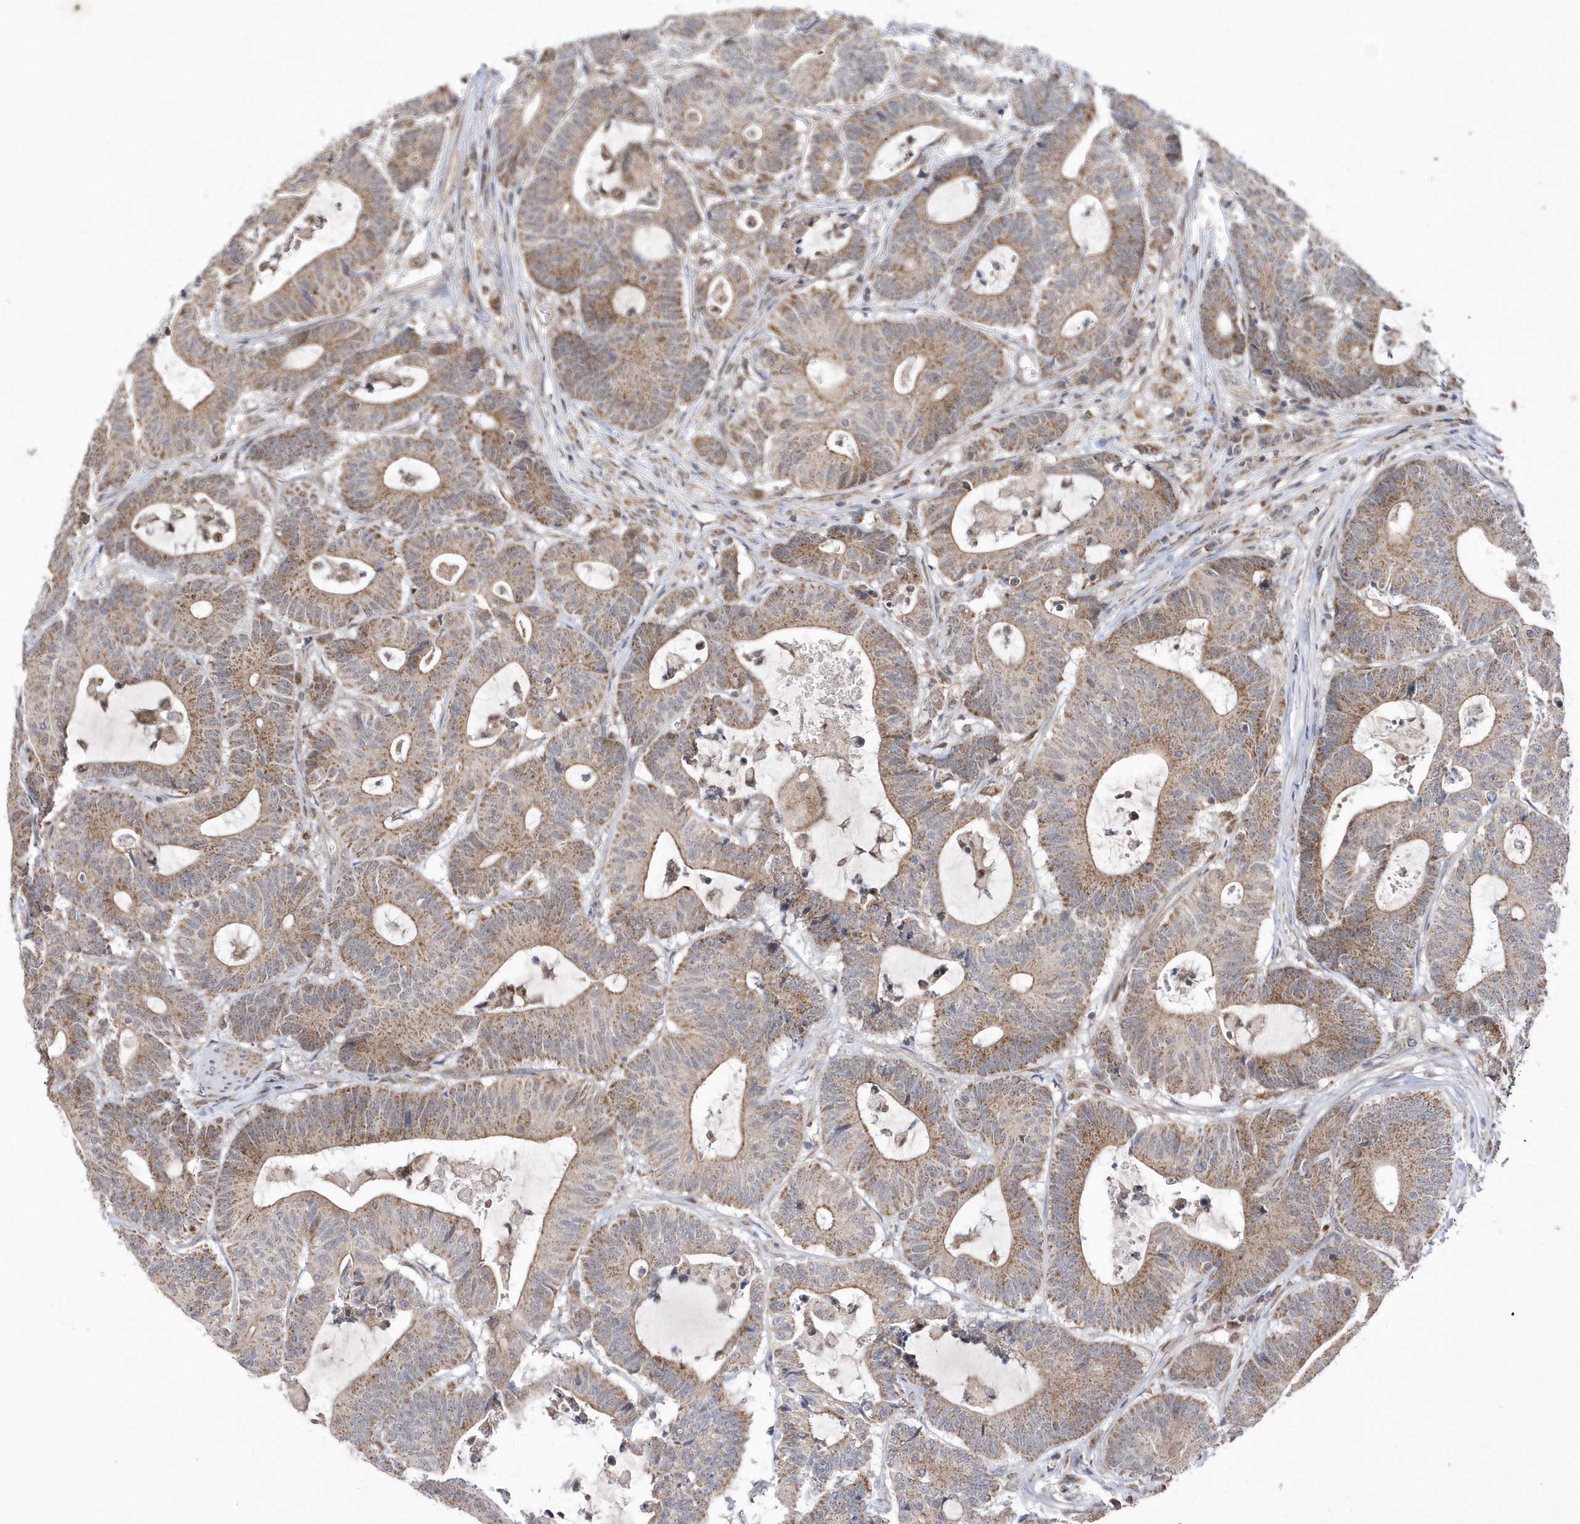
{"staining": {"intensity": "moderate", "quantity": ">75%", "location": "cytoplasmic/membranous"}, "tissue": "colorectal cancer", "cell_type": "Tumor cells", "image_type": "cancer", "snomed": [{"axis": "morphology", "description": "Adenocarcinoma, NOS"}, {"axis": "topography", "description": "Colon"}], "caption": "This histopathology image demonstrates immunohistochemistry staining of colorectal cancer, with medium moderate cytoplasmic/membranous positivity in about >75% of tumor cells.", "gene": "DALRD3", "patient": {"sex": "female", "age": 84}}